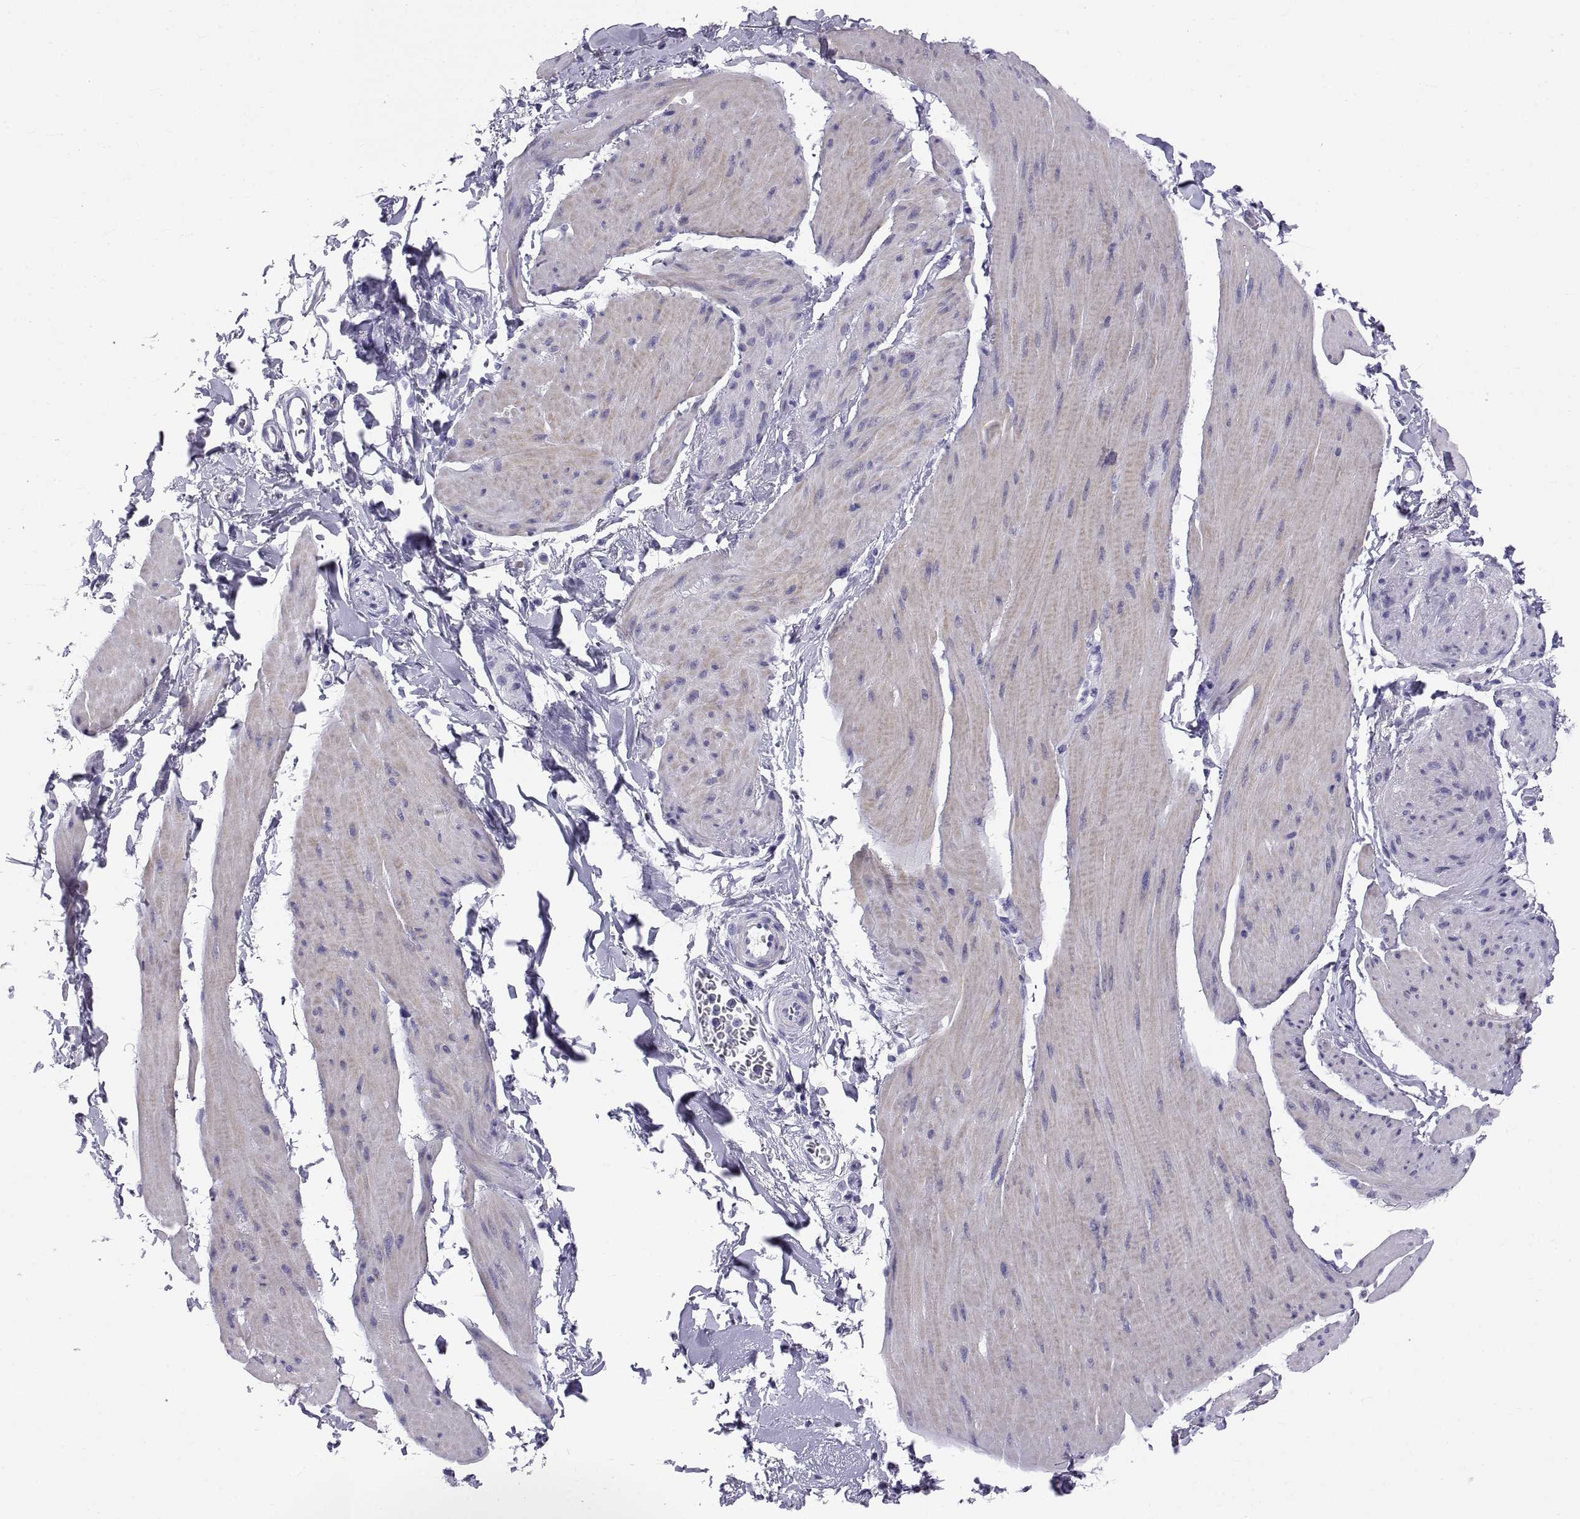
{"staining": {"intensity": "negative", "quantity": "none", "location": "none"}, "tissue": "smooth muscle", "cell_type": "Smooth muscle cells", "image_type": "normal", "snomed": [{"axis": "morphology", "description": "Normal tissue, NOS"}, {"axis": "topography", "description": "Adipose tissue"}, {"axis": "topography", "description": "Smooth muscle"}, {"axis": "topography", "description": "Peripheral nerve tissue"}], "caption": "A high-resolution micrograph shows immunohistochemistry staining of benign smooth muscle, which demonstrates no significant positivity in smooth muscle cells.", "gene": "CT47A10", "patient": {"sex": "male", "age": 83}}